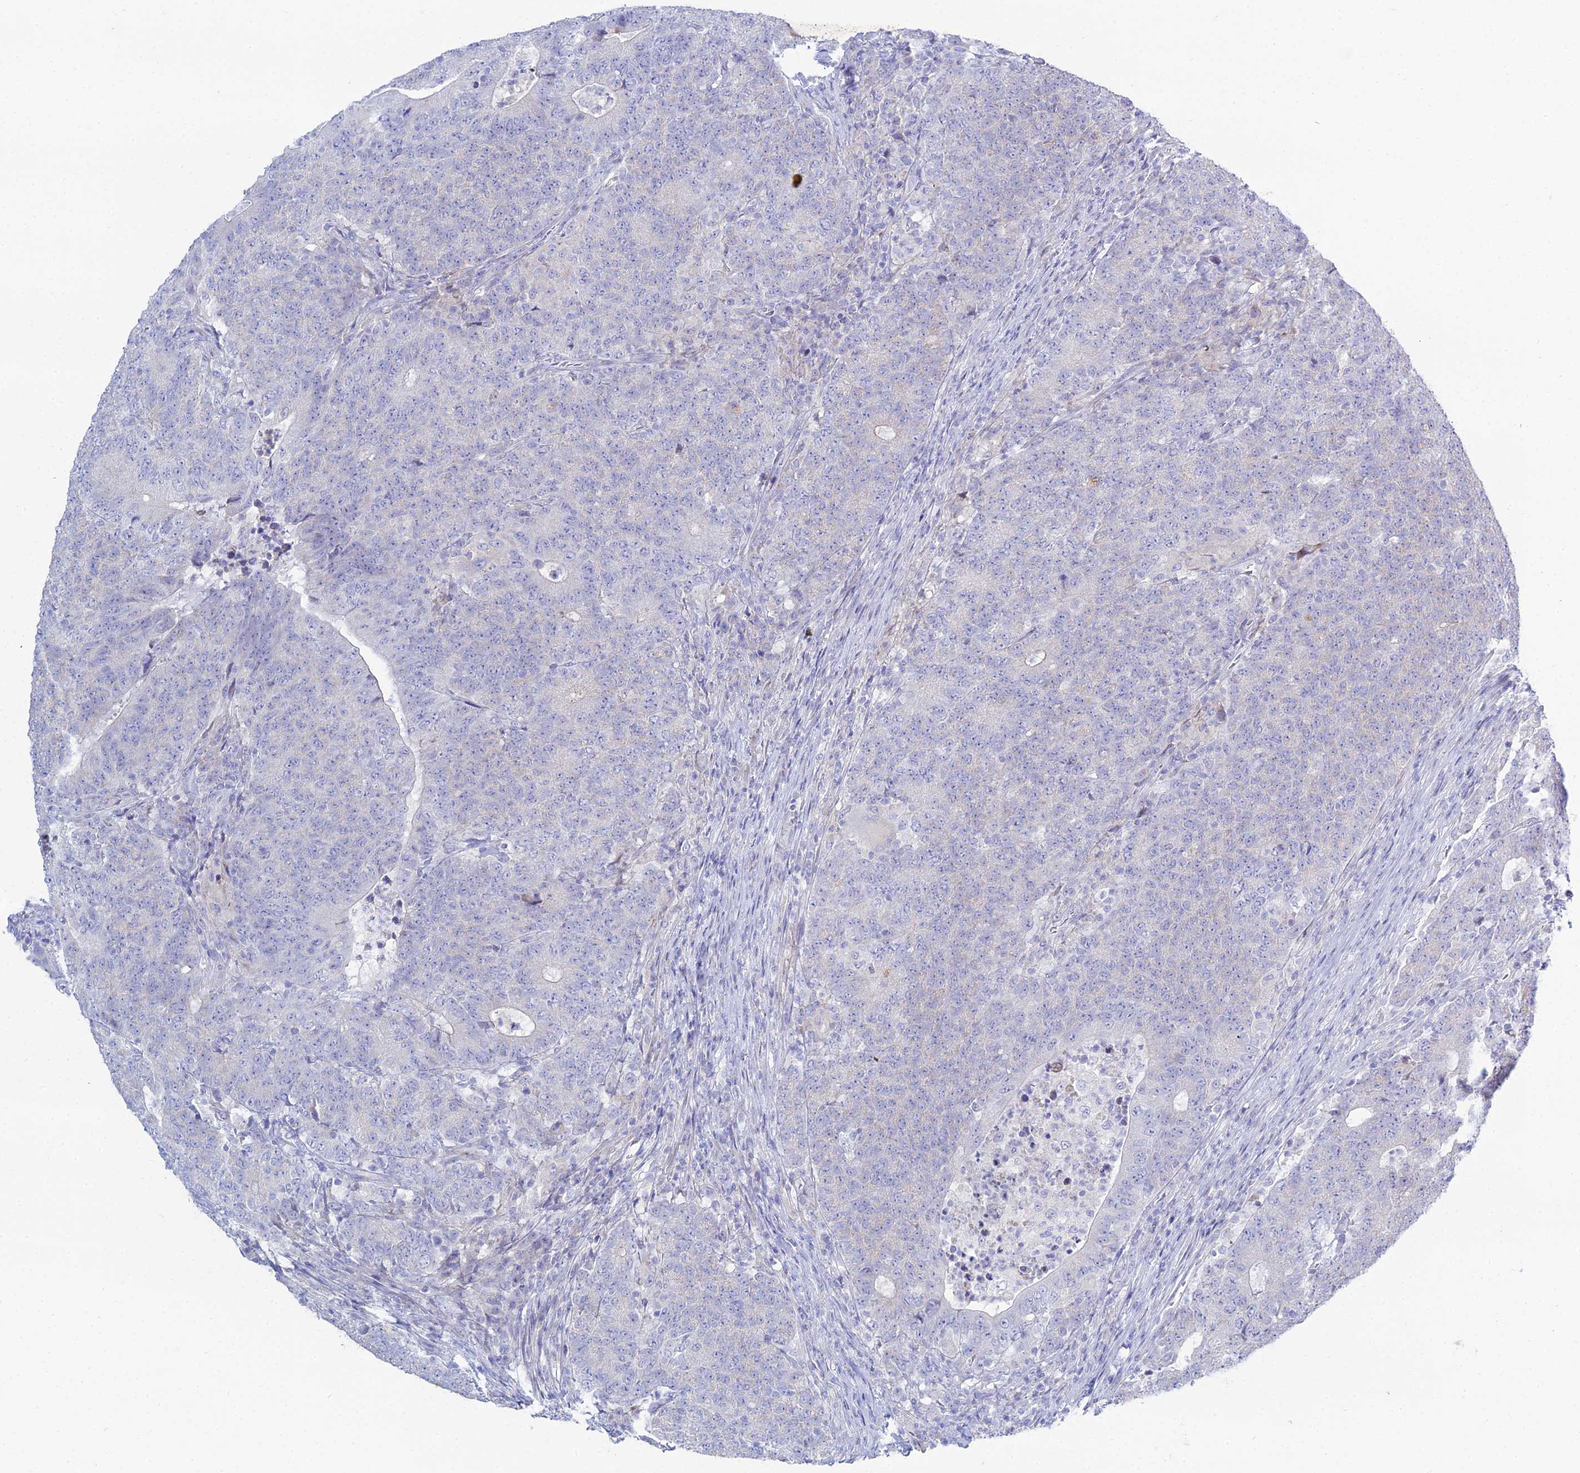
{"staining": {"intensity": "negative", "quantity": "none", "location": "none"}, "tissue": "colorectal cancer", "cell_type": "Tumor cells", "image_type": "cancer", "snomed": [{"axis": "morphology", "description": "Adenocarcinoma, NOS"}, {"axis": "topography", "description": "Colon"}], "caption": "The image displays no significant expression in tumor cells of colorectal cancer. The staining is performed using DAB (3,3'-diaminobenzidine) brown chromogen with nuclei counter-stained in using hematoxylin.", "gene": "DHX34", "patient": {"sex": "female", "age": 75}}